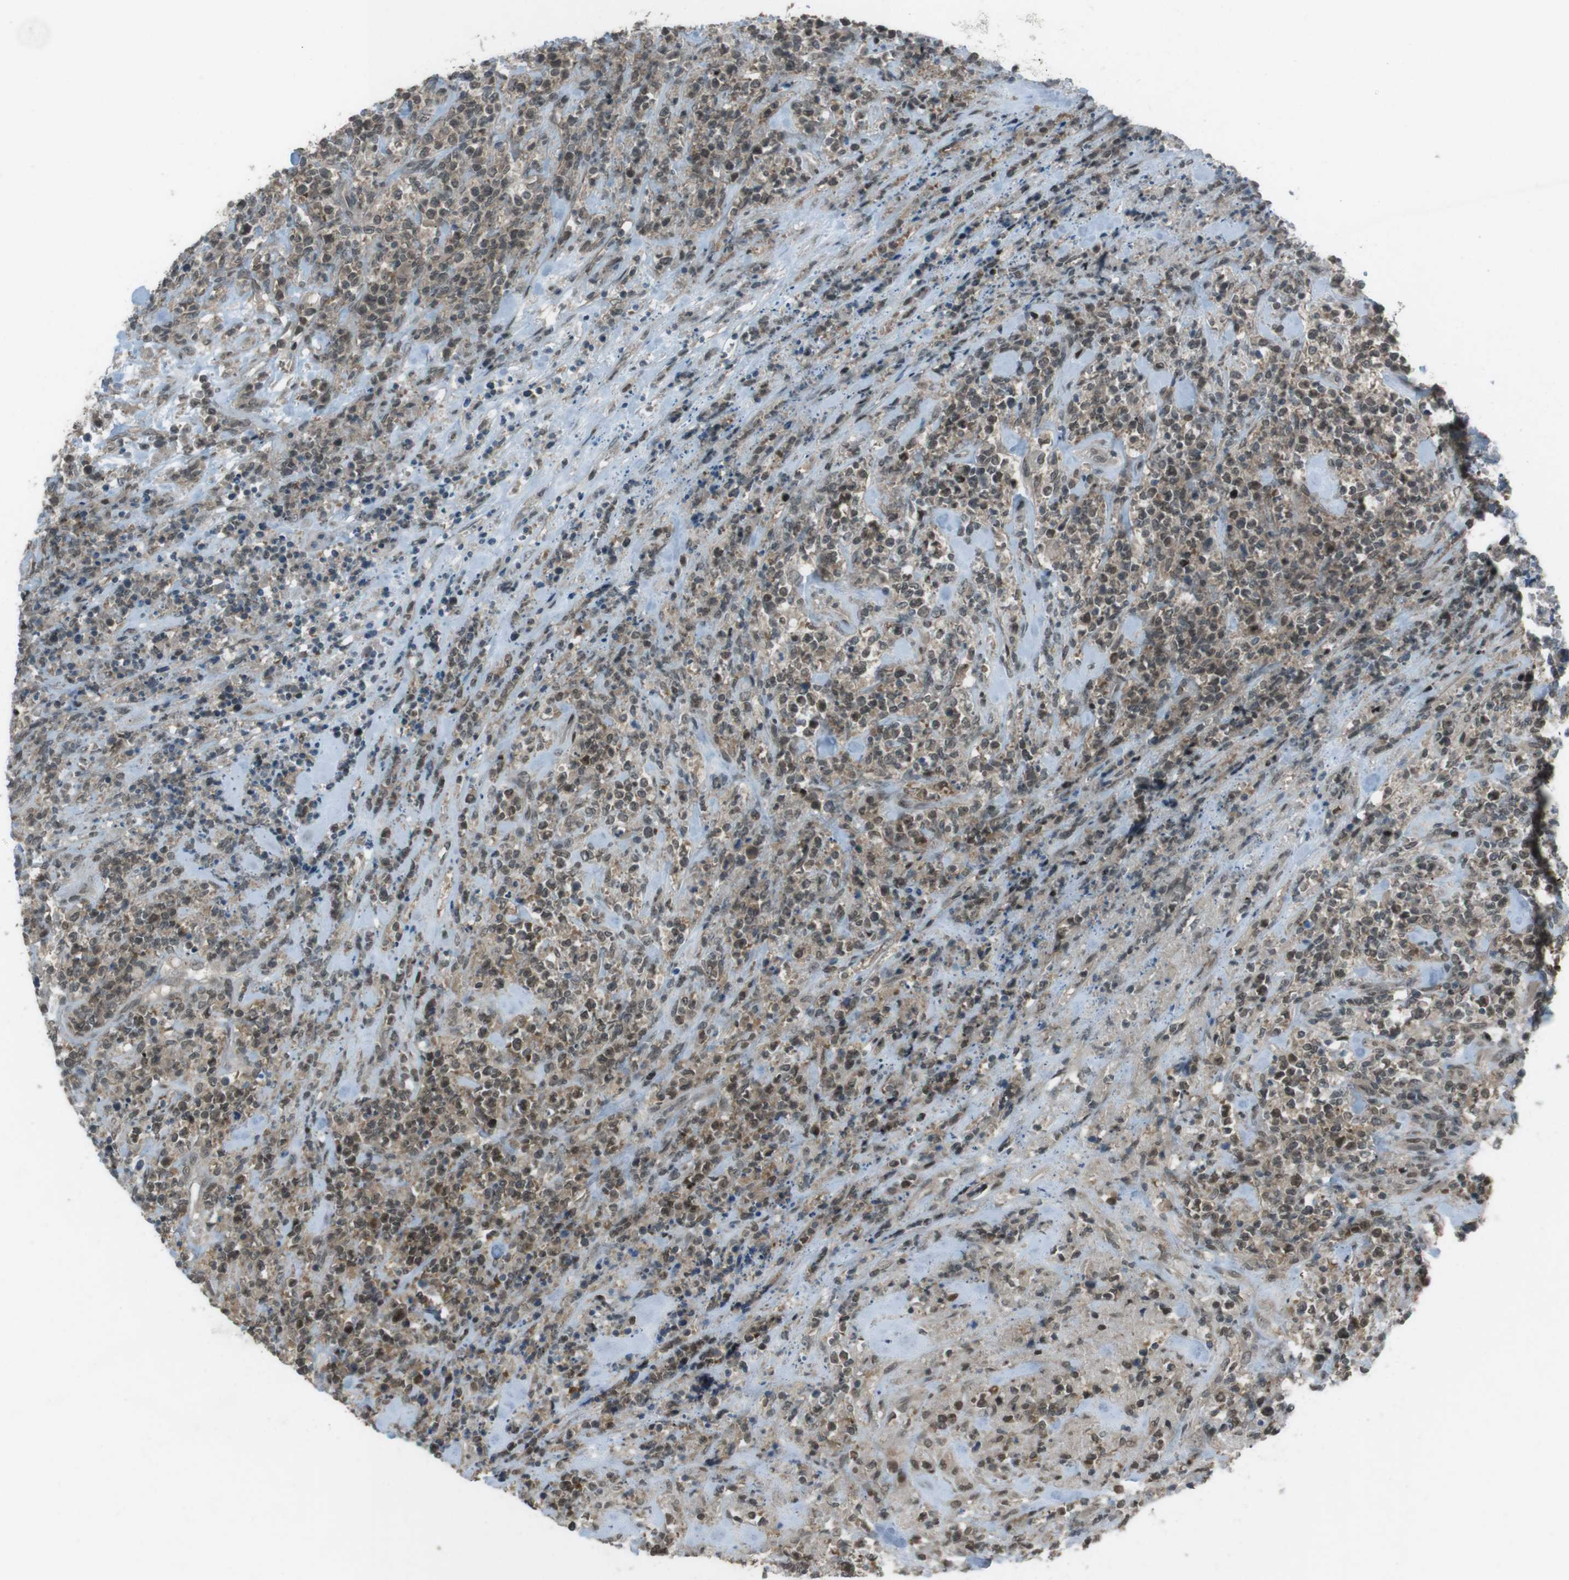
{"staining": {"intensity": "weak", "quantity": "25%-75%", "location": "cytoplasmic/membranous,nuclear"}, "tissue": "lymphoma", "cell_type": "Tumor cells", "image_type": "cancer", "snomed": [{"axis": "morphology", "description": "Malignant lymphoma, non-Hodgkin's type, High grade"}, {"axis": "topography", "description": "Soft tissue"}], "caption": "Malignant lymphoma, non-Hodgkin's type (high-grade) stained with a brown dye reveals weak cytoplasmic/membranous and nuclear positive expression in about 25%-75% of tumor cells.", "gene": "SLITRK5", "patient": {"sex": "male", "age": 18}}